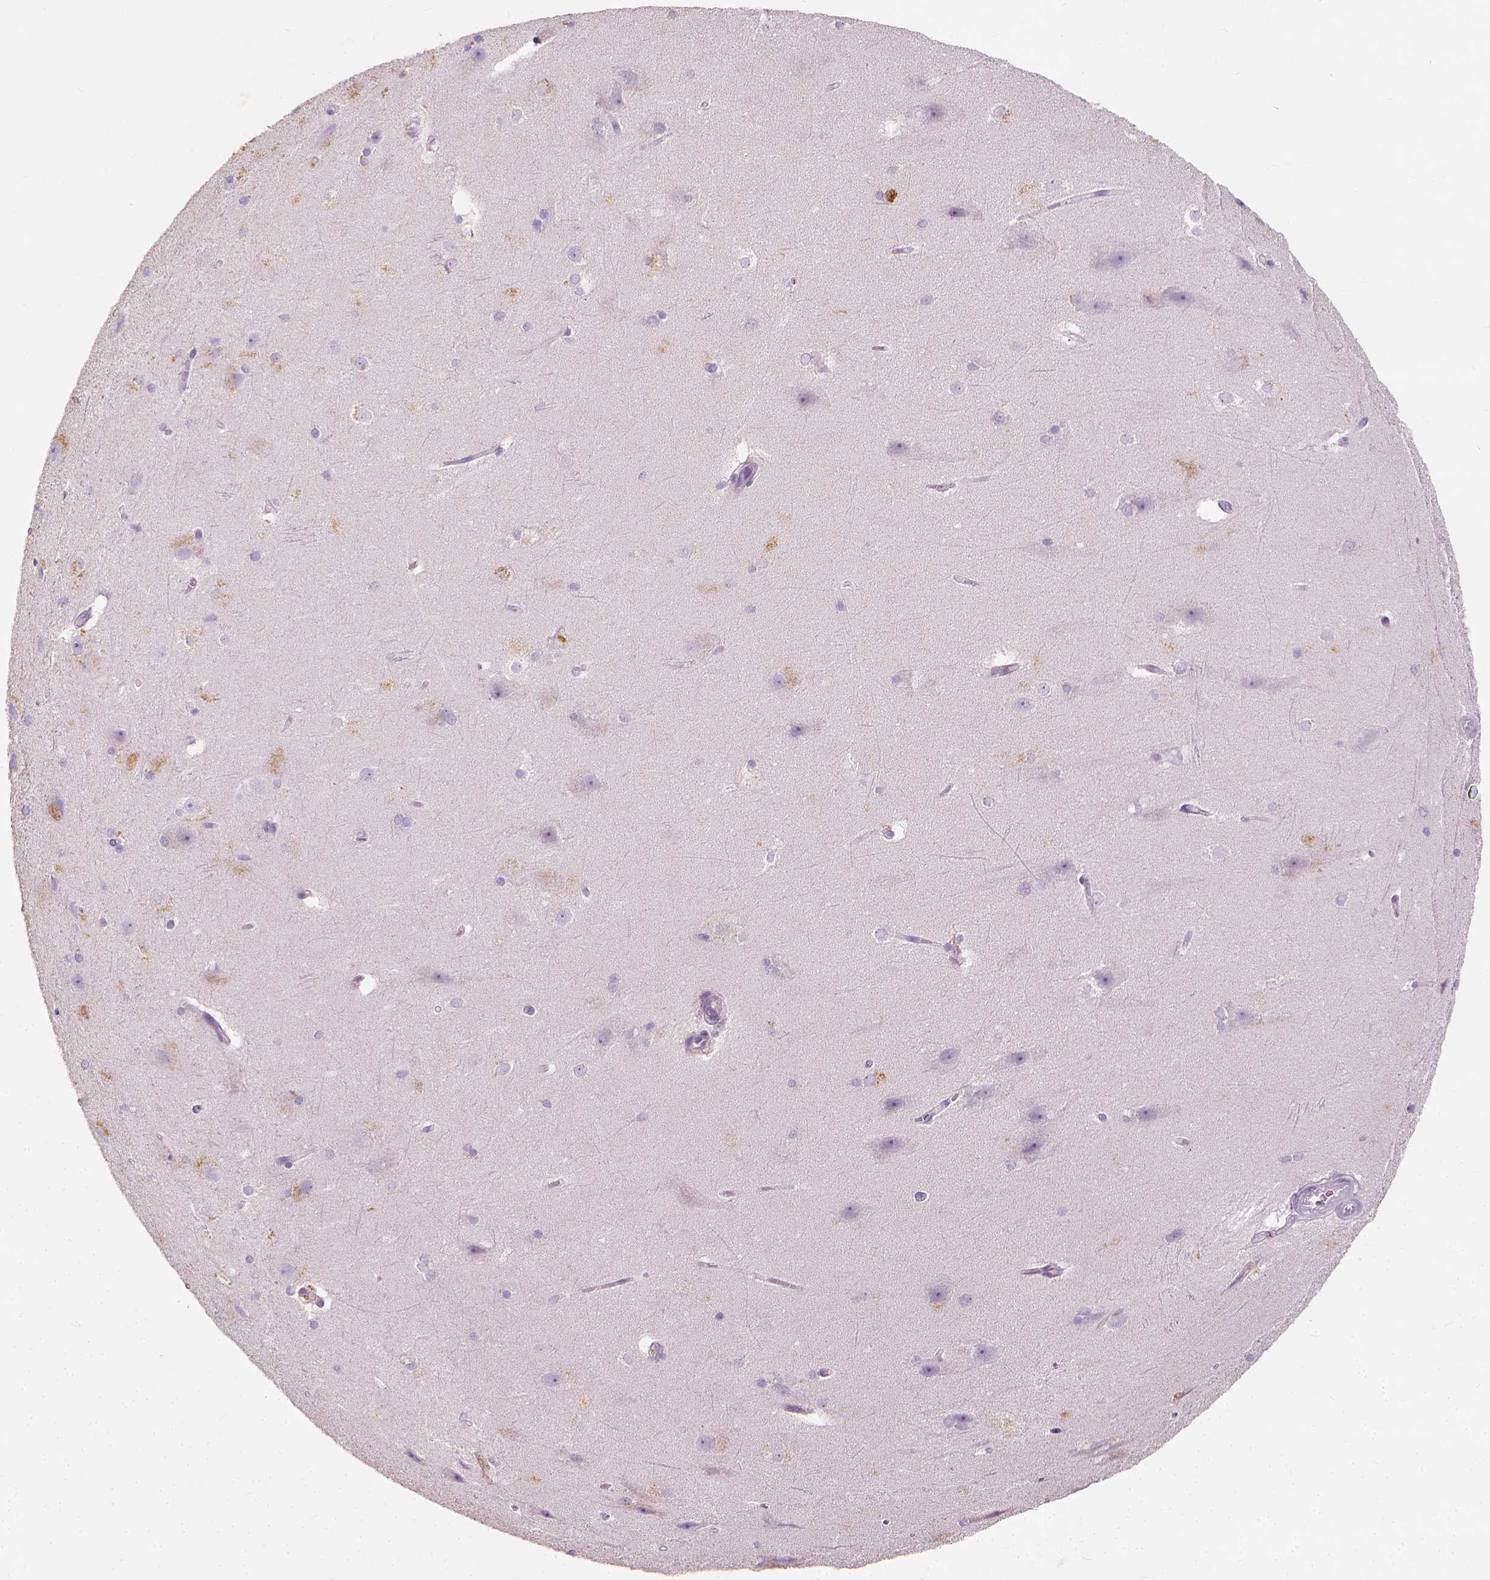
{"staining": {"intensity": "negative", "quantity": "none", "location": "none"}, "tissue": "hippocampus", "cell_type": "Glial cells", "image_type": "normal", "snomed": [{"axis": "morphology", "description": "Normal tissue, NOS"}, {"axis": "topography", "description": "Cerebral cortex"}, {"axis": "topography", "description": "Hippocampus"}], "caption": "Immunohistochemistry image of normal hippocampus: human hippocampus stained with DAB exhibits no significant protein expression in glial cells.", "gene": "DHCR24", "patient": {"sex": "female", "age": 19}}